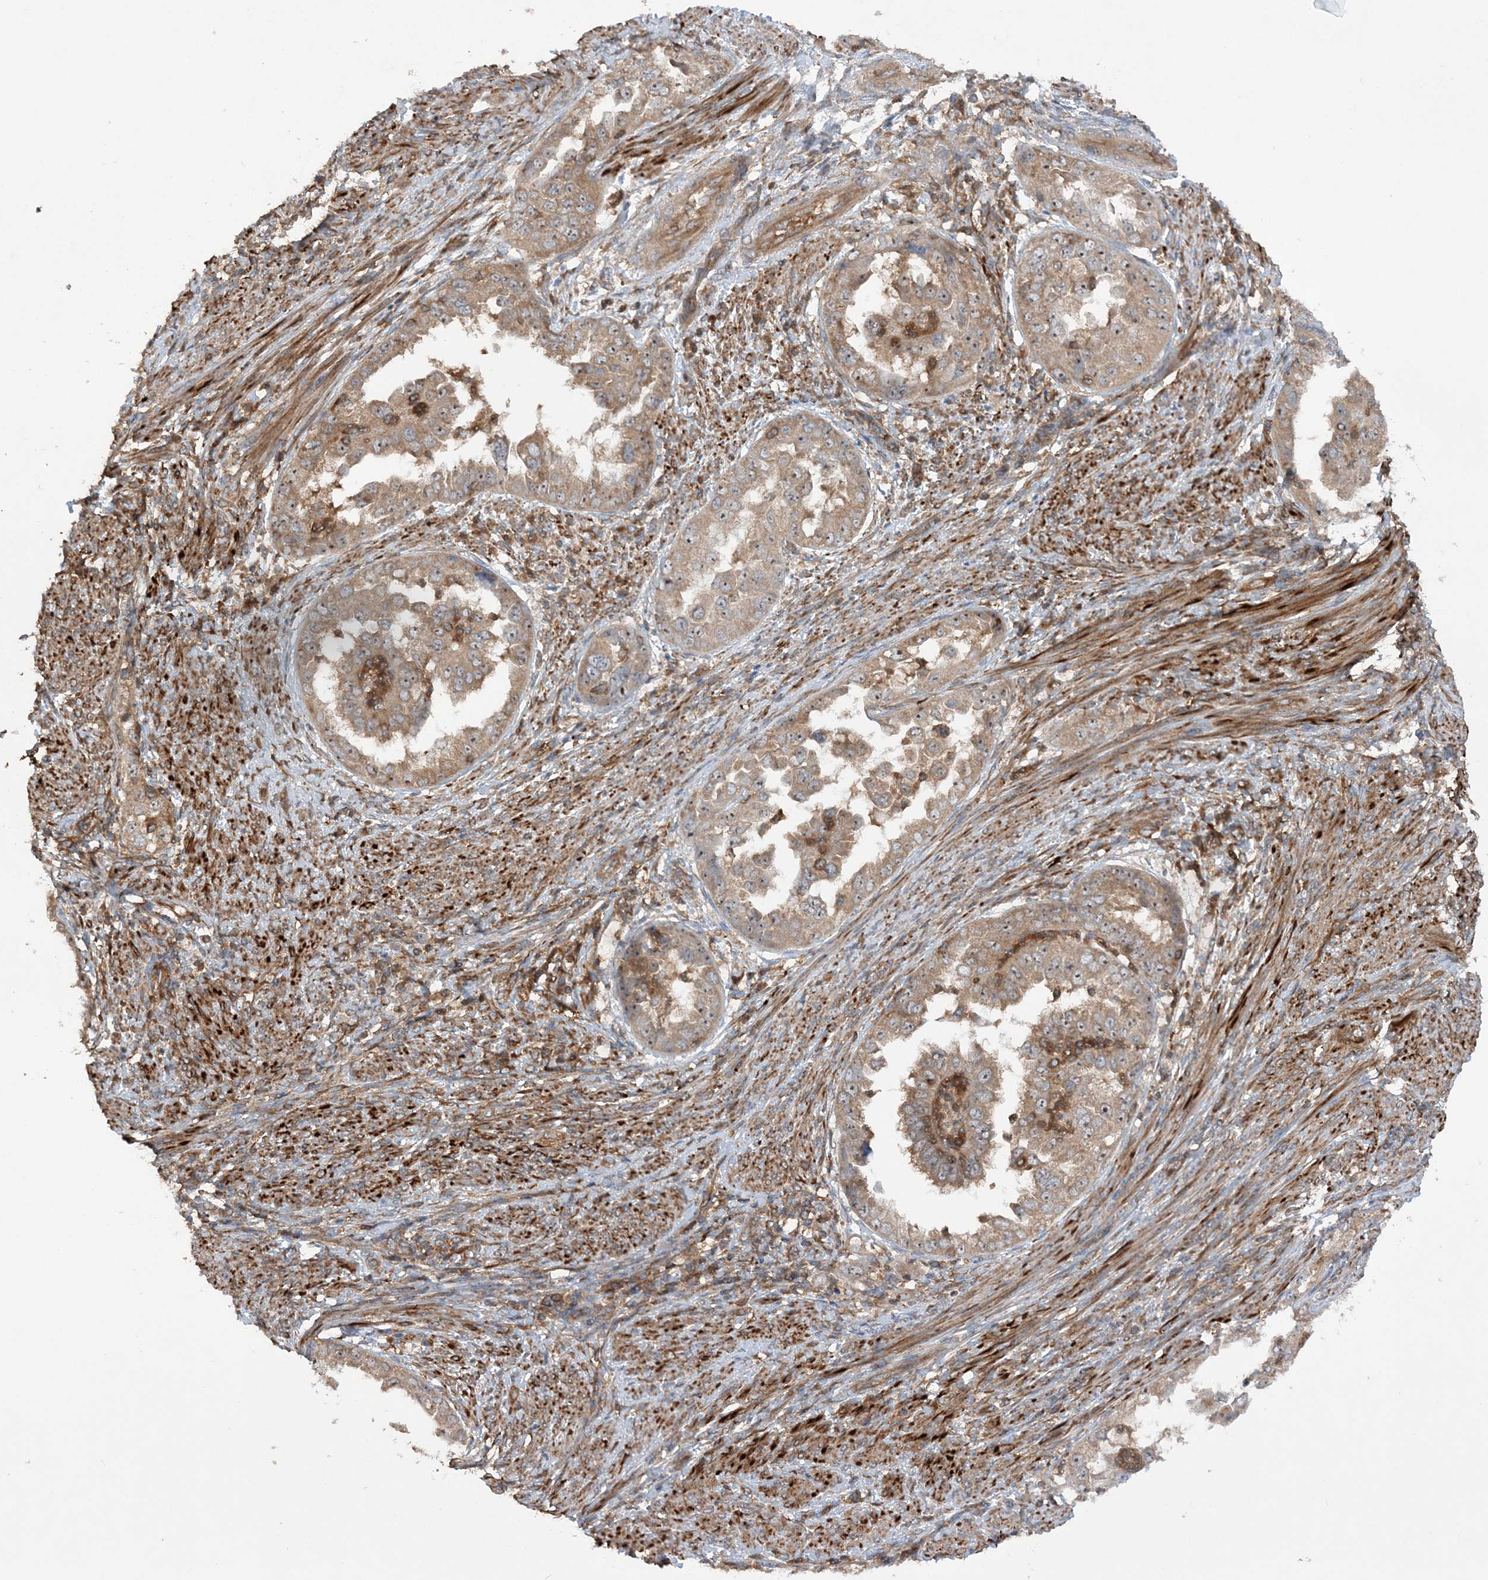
{"staining": {"intensity": "moderate", "quantity": "25%-75%", "location": "cytoplasmic/membranous"}, "tissue": "endometrial cancer", "cell_type": "Tumor cells", "image_type": "cancer", "snomed": [{"axis": "morphology", "description": "Adenocarcinoma, NOS"}, {"axis": "topography", "description": "Endometrium"}], "caption": "Immunohistochemical staining of adenocarcinoma (endometrial) exhibits medium levels of moderate cytoplasmic/membranous positivity in about 25%-75% of tumor cells.", "gene": "ACAP2", "patient": {"sex": "female", "age": 85}}